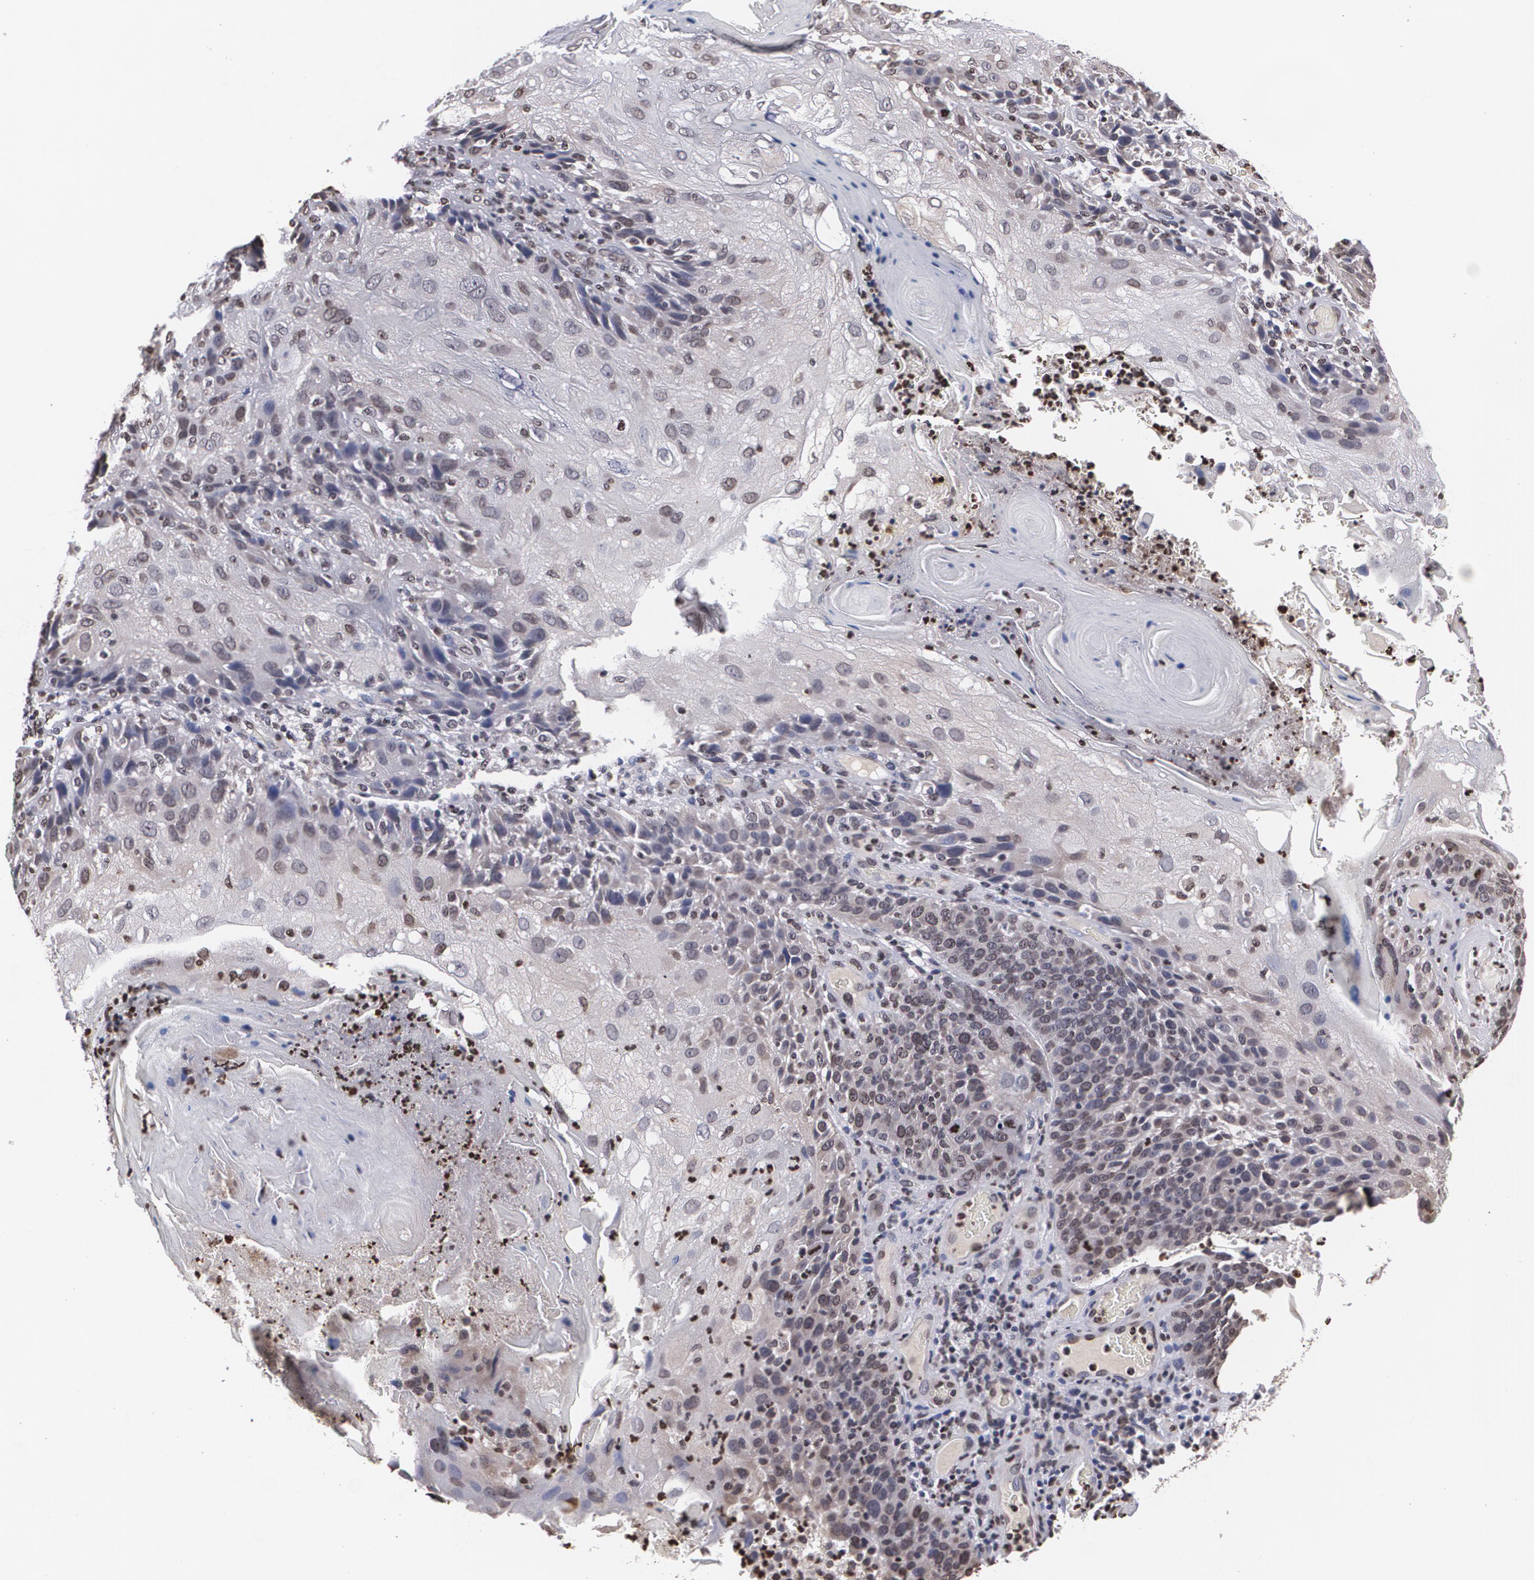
{"staining": {"intensity": "weak", "quantity": "<25%", "location": "cytoplasmic/membranous,nuclear"}, "tissue": "skin cancer", "cell_type": "Tumor cells", "image_type": "cancer", "snomed": [{"axis": "morphology", "description": "Normal tissue, NOS"}, {"axis": "morphology", "description": "Squamous cell carcinoma, NOS"}, {"axis": "topography", "description": "Skin"}], "caption": "Human squamous cell carcinoma (skin) stained for a protein using immunohistochemistry displays no staining in tumor cells.", "gene": "MVP", "patient": {"sex": "female", "age": 83}}